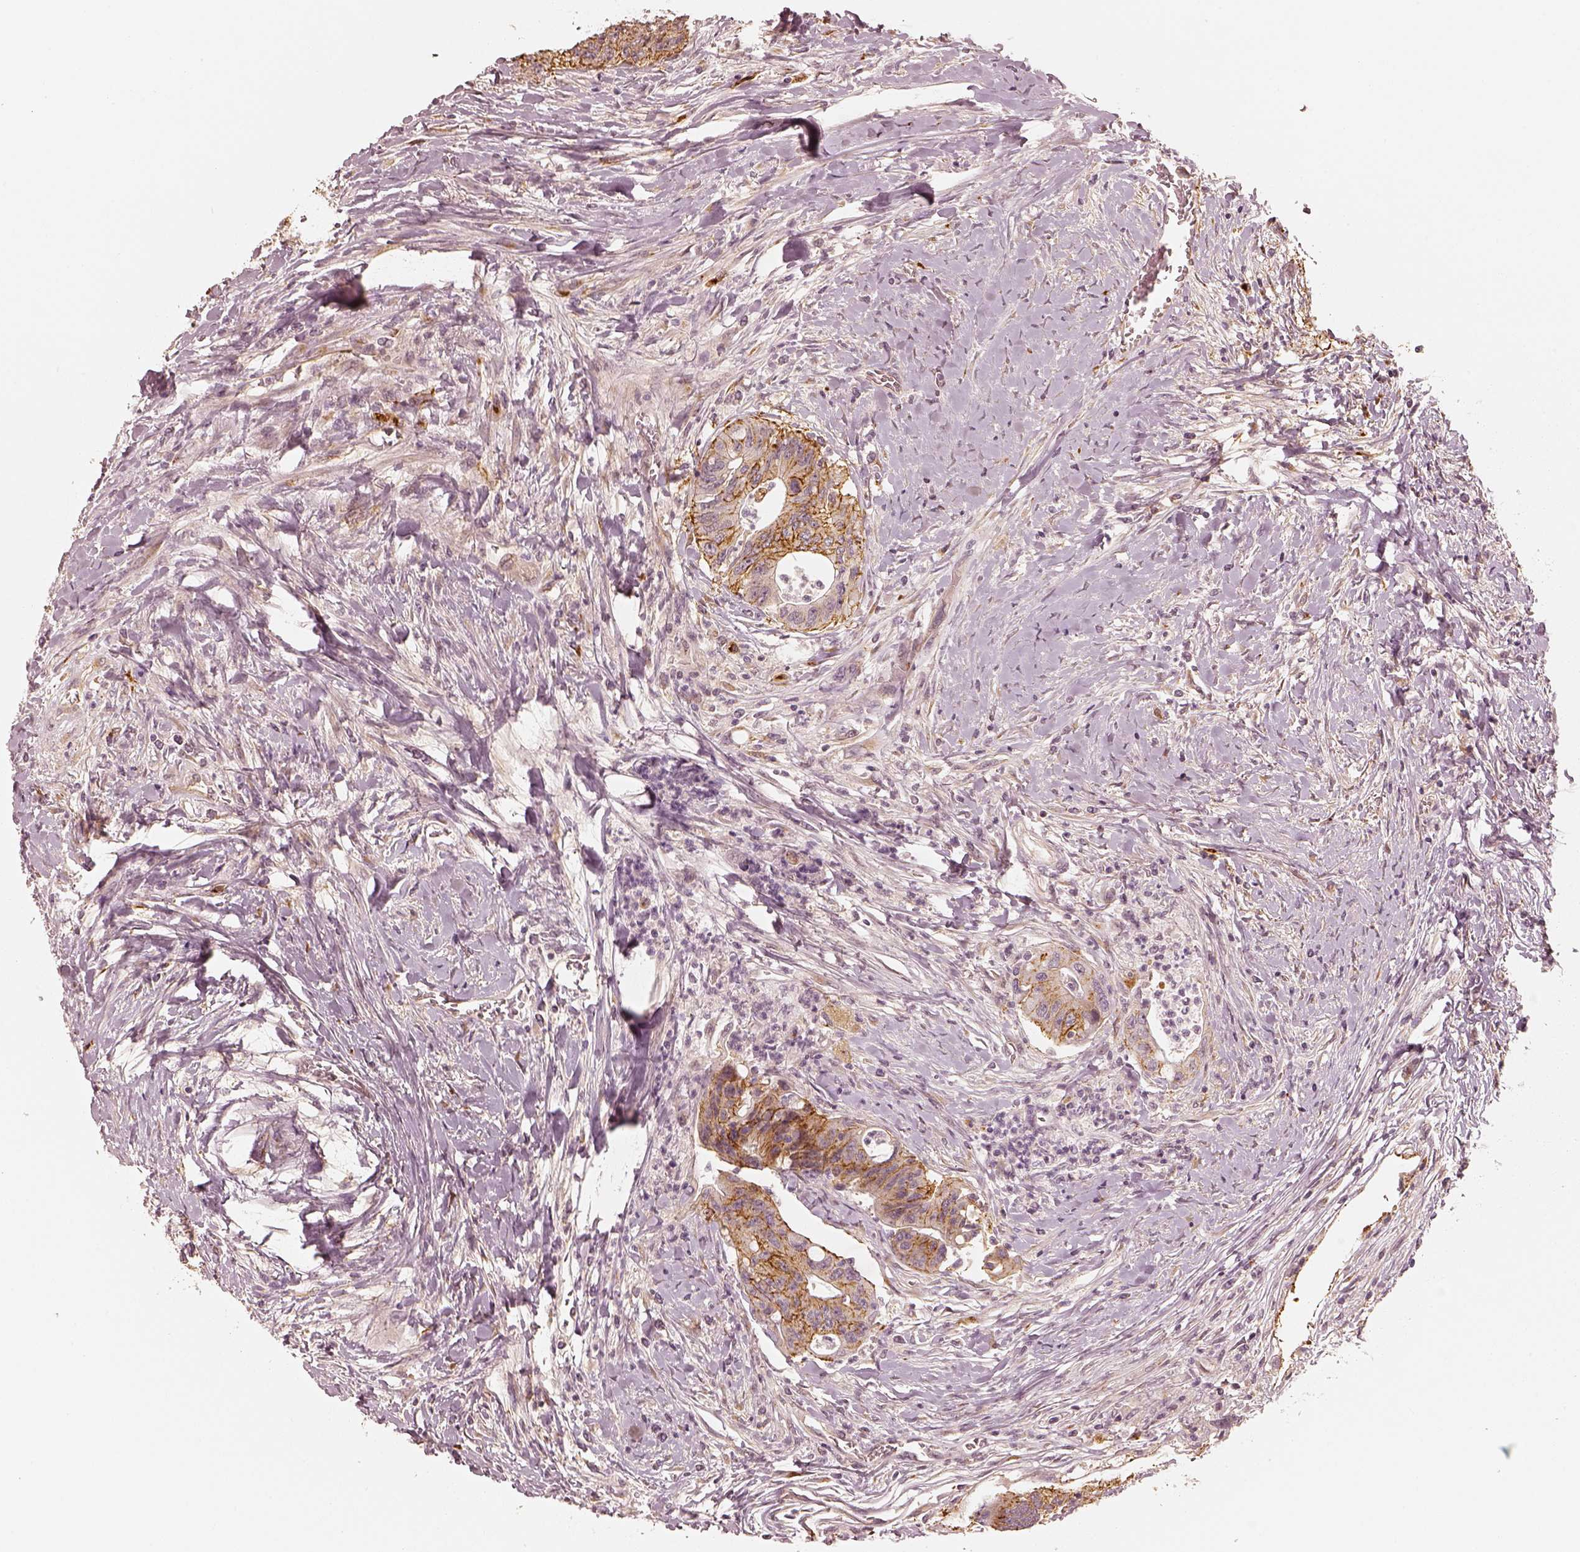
{"staining": {"intensity": "moderate", "quantity": ">75%", "location": "cytoplasmic/membranous"}, "tissue": "colorectal cancer", "cell_type": "Tumor cells", "image_type": "cancer", "snomed": [{"axis": "morphology", "description": "Adenocarcinoma, NOS"}, {"axis": "topography", "description": "Rectum"}], "caption": "Human adenocarcinoma (colorectal) stained for a protein (brown) exhibits moderate cytoplasmic/membranous positive staining in about >75% of tumor cells.", "gene": "GORASP2", "patient": {"sex": "male", "age": 59}}